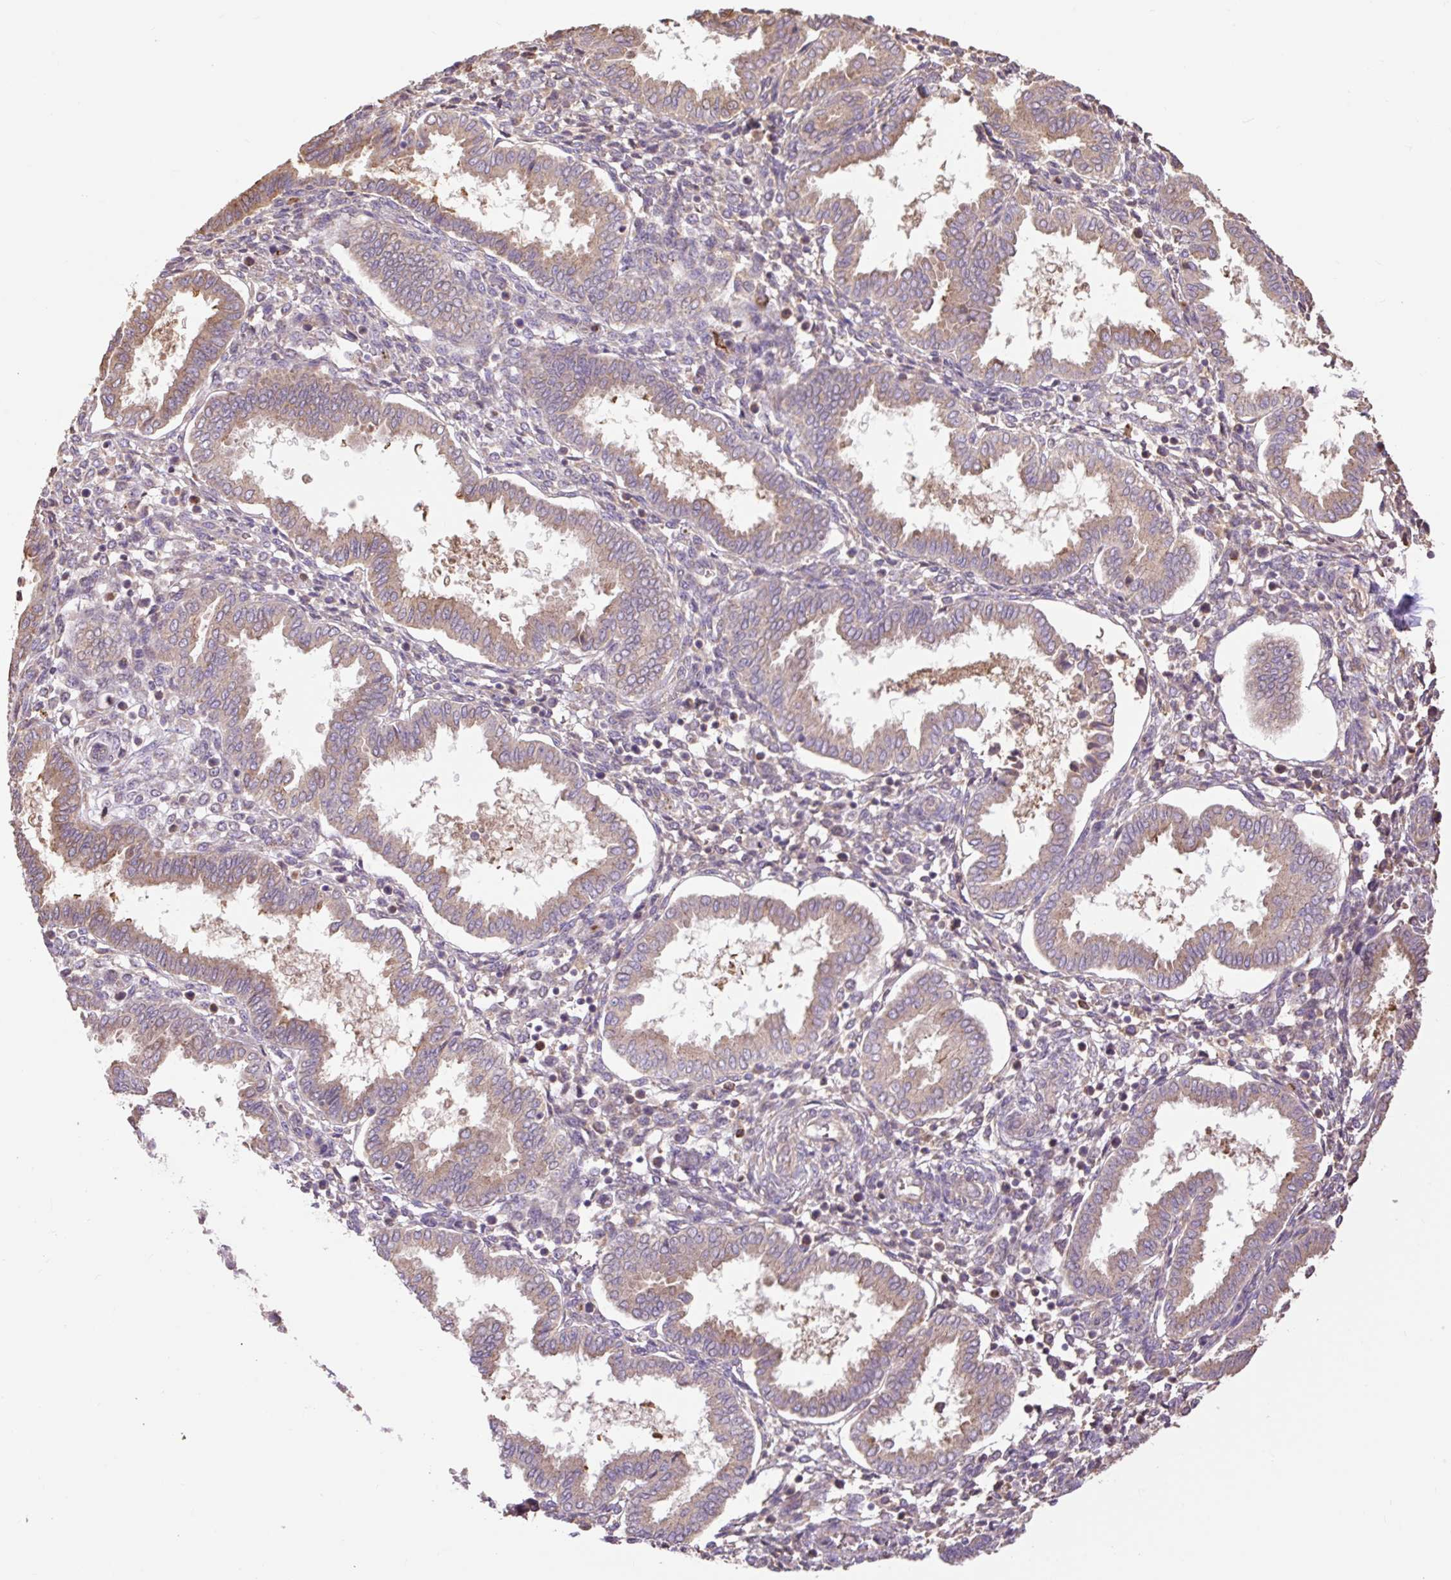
{"staining": {"intensity": "weak", "quantity": "<25%", "location": "cytoplasmic/membranous"}, "tissue": "endometrium", "cell_type": "Cells in endometrial stroma", "image_type": "normal", "snomed": [{"axis": "morphology", "description": "Normal tissue, NOS"}, {"axis": "topography", "description": "Endometrium"}], "caption": "Protein analysis of benign endometrium demonstrates no significant staining in cells in endometrial stroma.", "gene": "DESI1", "patient": {"sex": "female", "age": 24}}